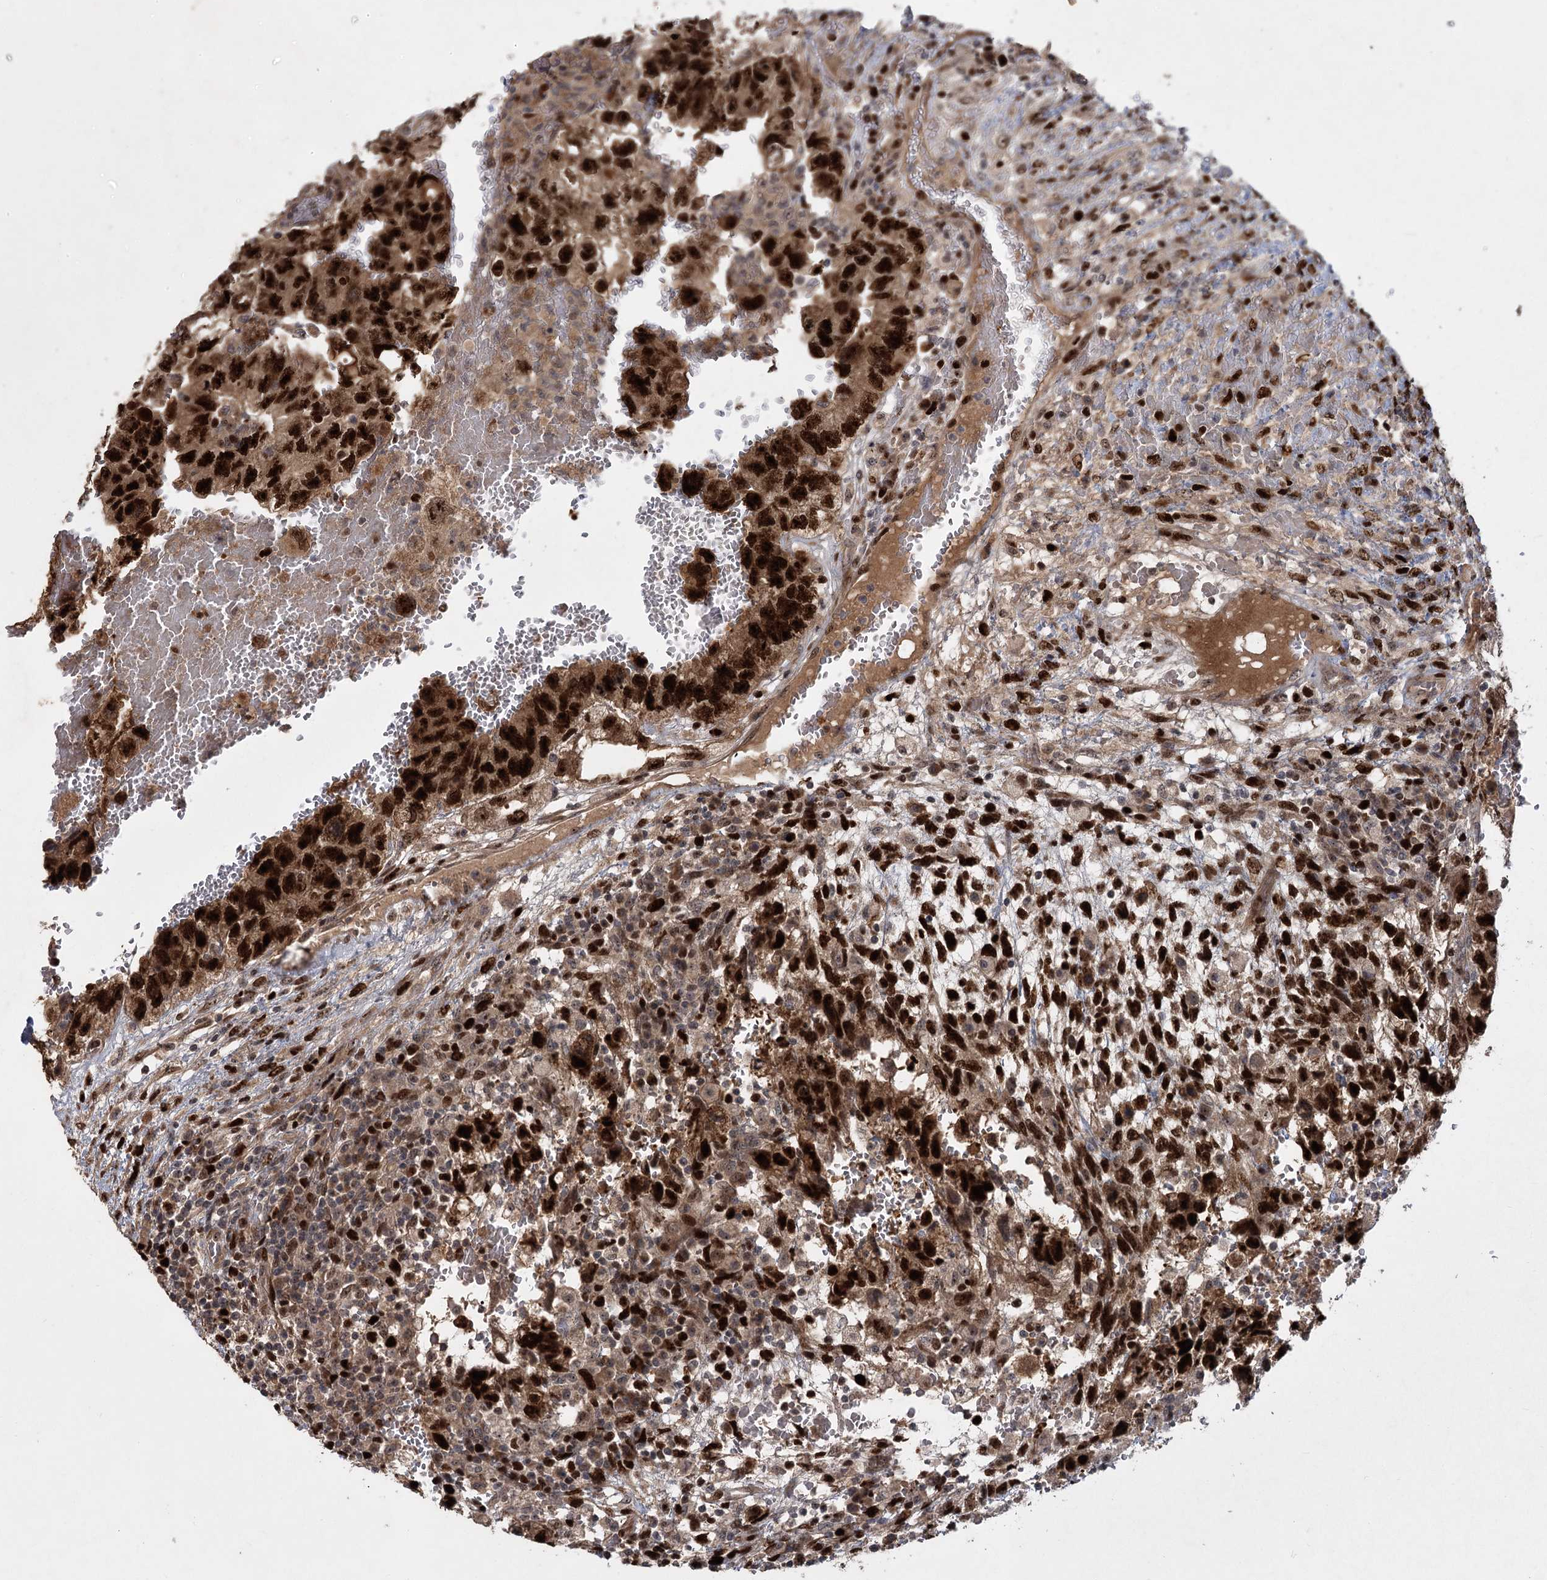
{"staining": {"intensity": "strong", "quantity": ">75%", "location": "nuclear"}, "tissue": "testis cancer", "cell_type": "Tumor cells", "image_type": "cancer", "snomed": [{"axis": "morphology", "description": "Carcinoma, Embryonal, NOS"}, {"axis": "topography", "description": "Testis"}], "caption": "This histopathology image shows immunohistochemistry (IHC) staining of human testis cancer (embryonal carcinoma), with high strong nuclear staining in approximately >75% of tumor cells.", "gene": "PIK3C2A", "patient": {"sex": "male", "age": 36}}